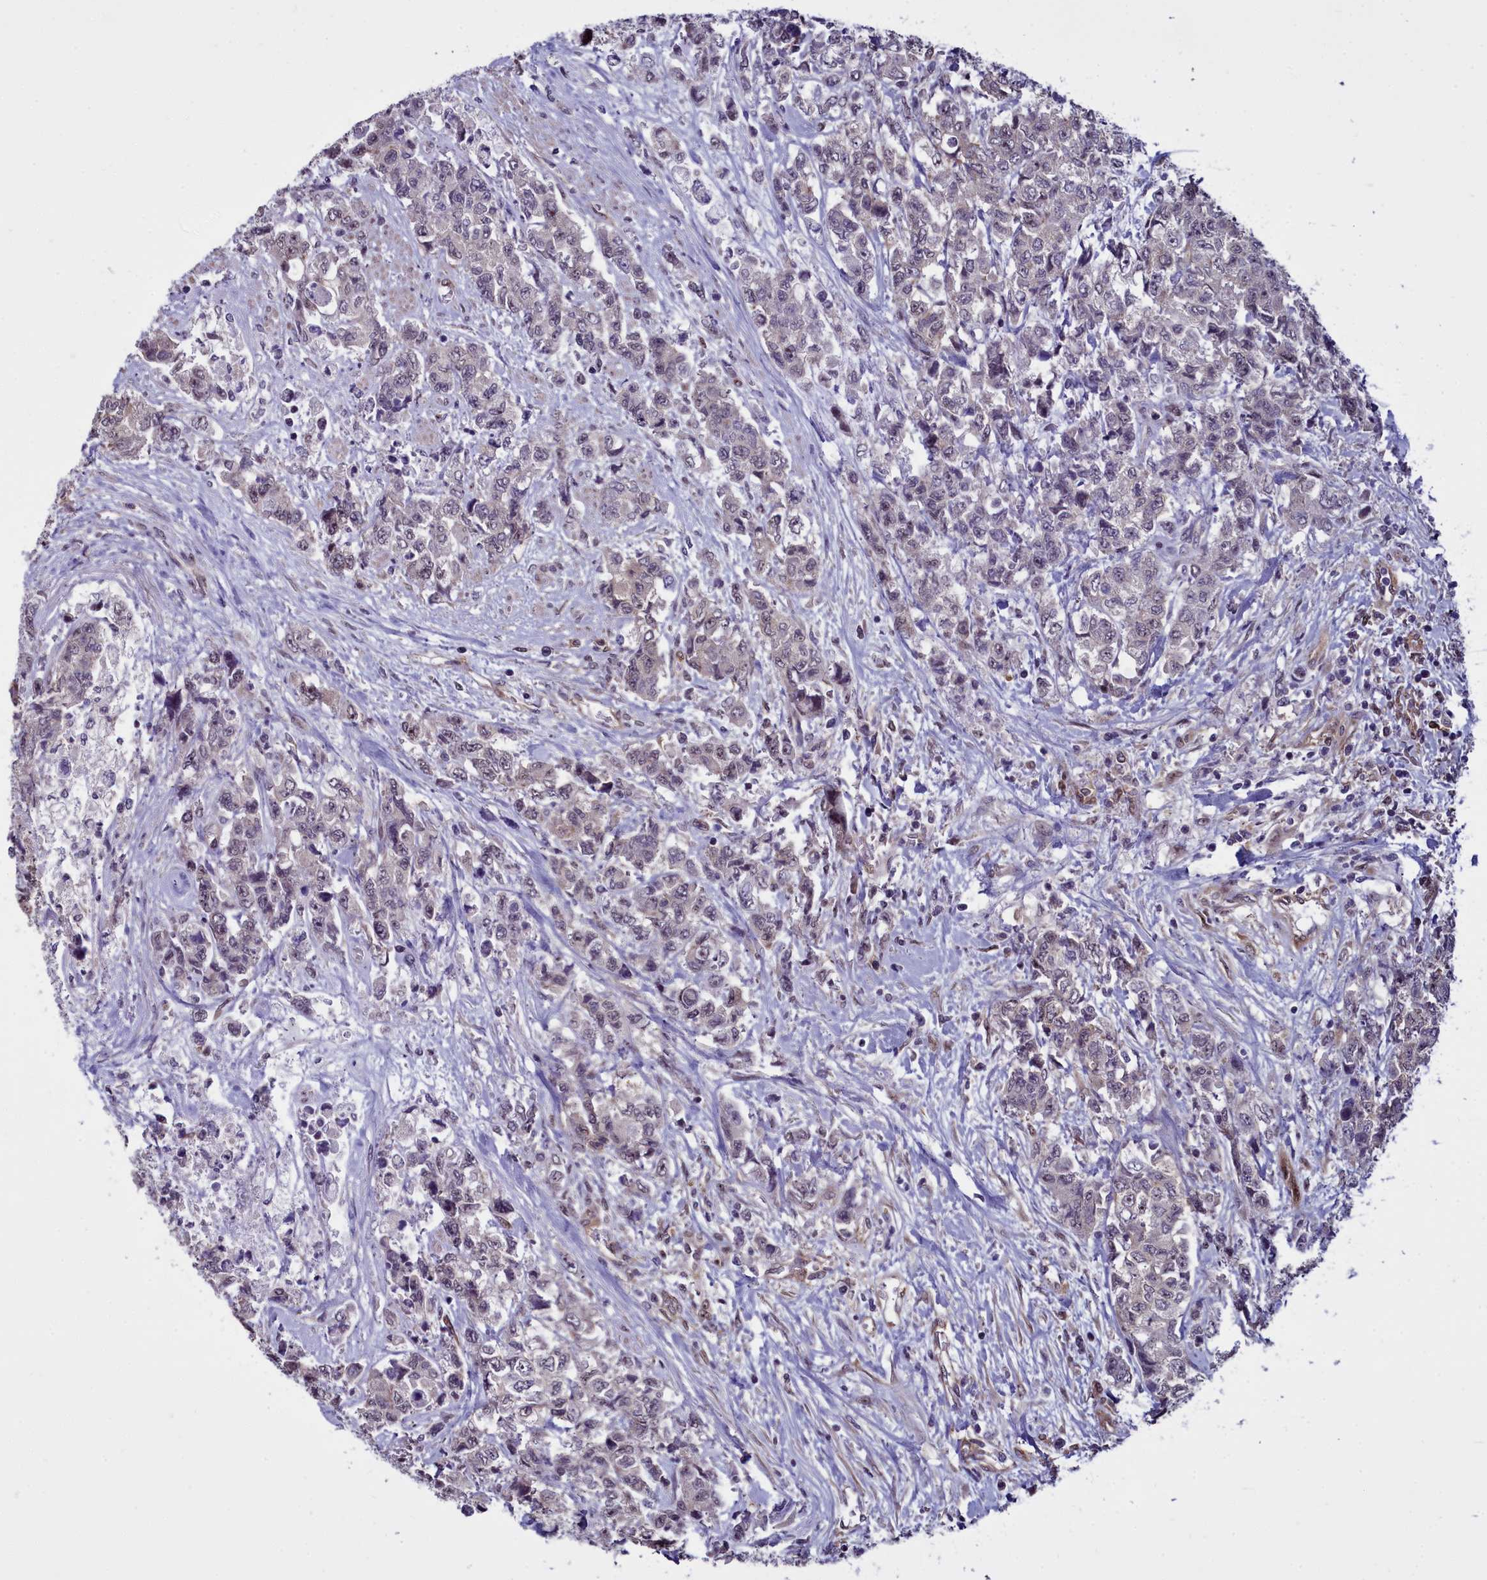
{"staining": {"intensity": "negative", "quantity": "none", "location": "none"}, "tissue": "urothelial cancer", "cell_type": "Tumor cells", "image_type": "cancer", "snomed": [{"axis": "morphology", "description": "Urothelial carcinoma, High grade"}, {"axis": "topography", "description": "Urinary bladder"}], "caption": "The micrograph exhibits no significant staining in tumor cells of high-grade urothelial carcinoma.", "gene": "BCAR1", "patient": {"sex": "female", "age": 78}}